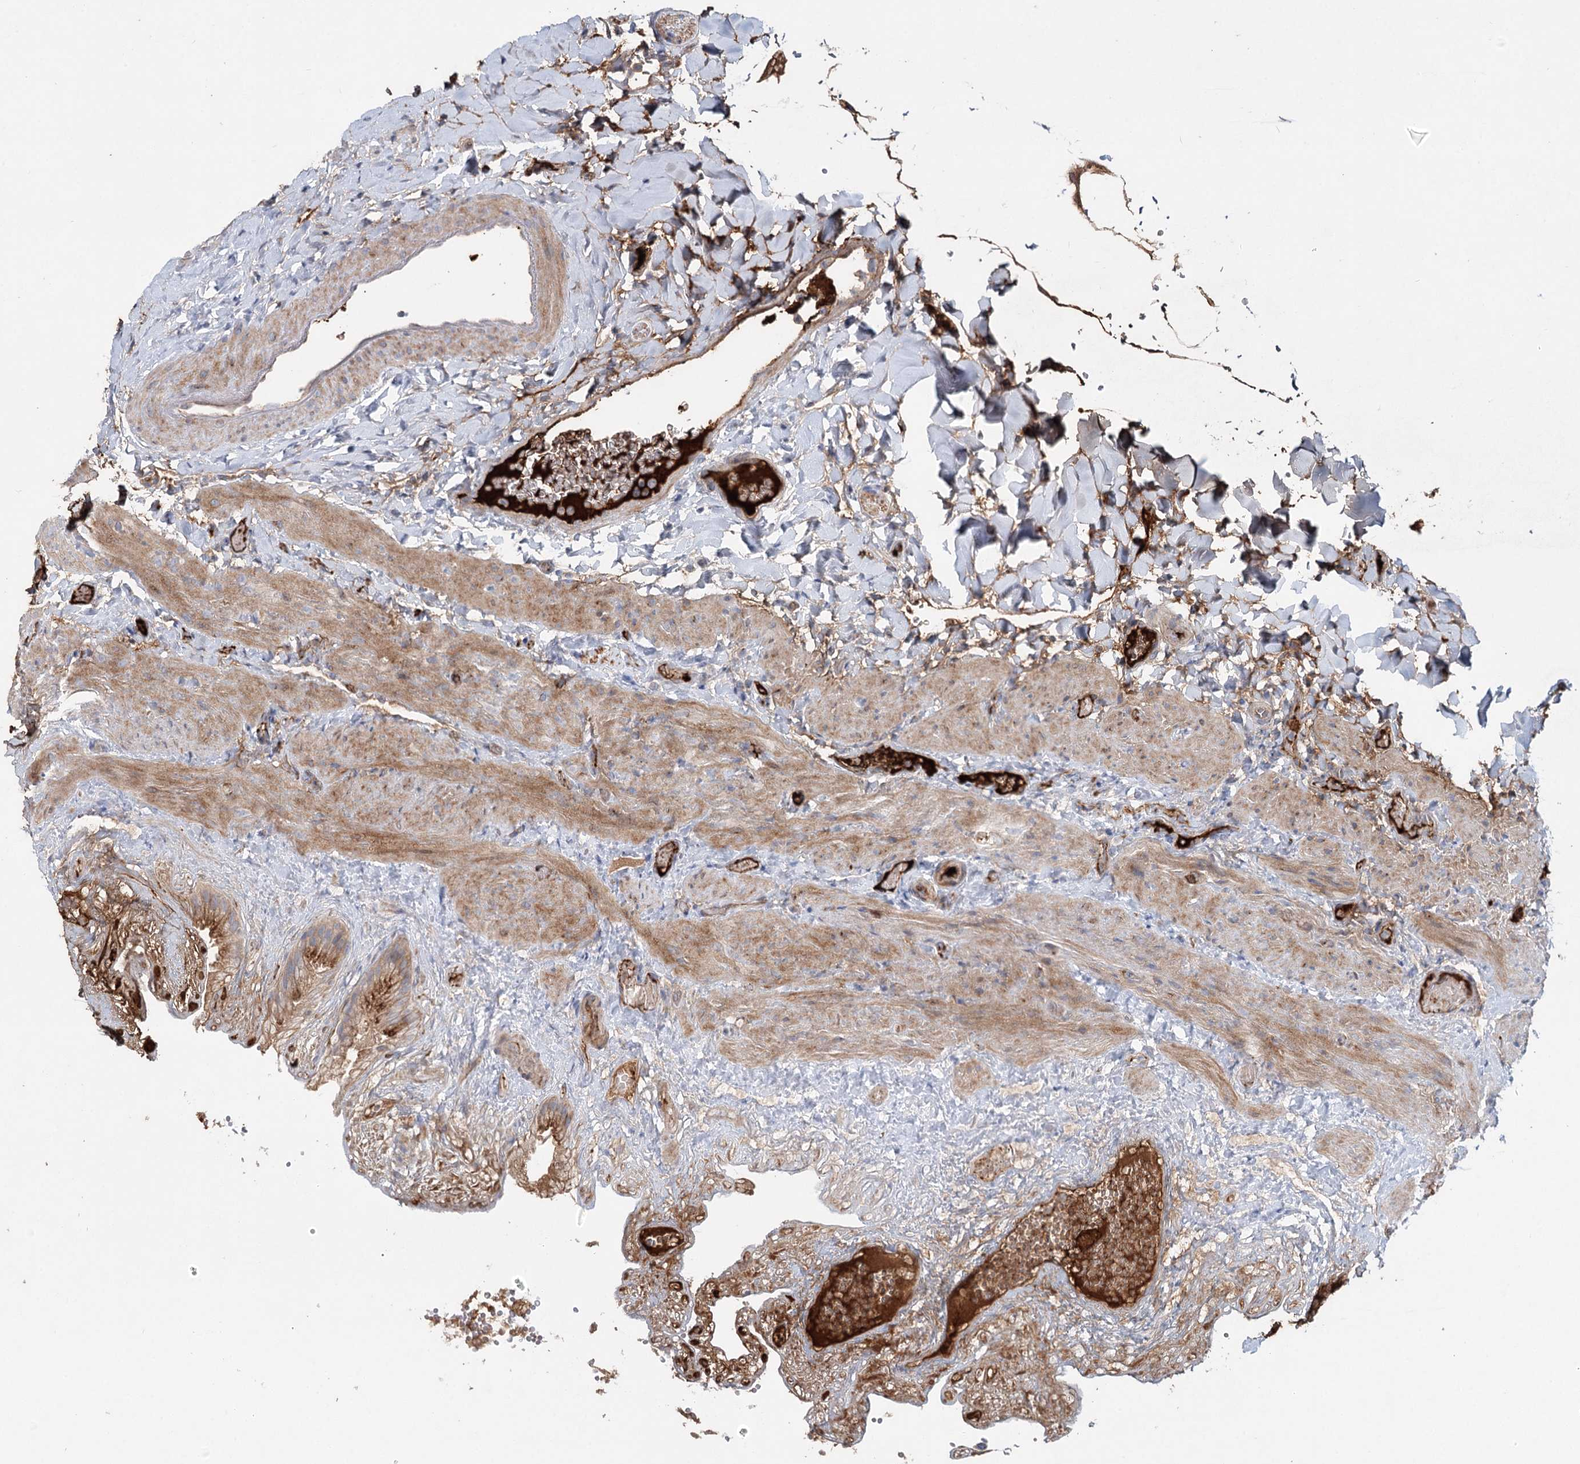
{"staining": {"intensity": "moderate", "quantity": "25%-75%", "location": "cytoplasmic/membranous"}, "tissue": "gallbladder", "cell_type": "Glandular cells", "image_type": "normal", "snomed": [{"axis": "morphology", "description": "Normal tissue, NOS"}, {"axis": "topography", "description": "Gallbladder"}], "caption": "A medium amount of moderate cytoplasmic/membranous positivity is identified in approximately 25%-75% of glandular cells in normal gallbladder.", "gene": "ALKBH8", "patient": {"sex": "female", "age": 30}}